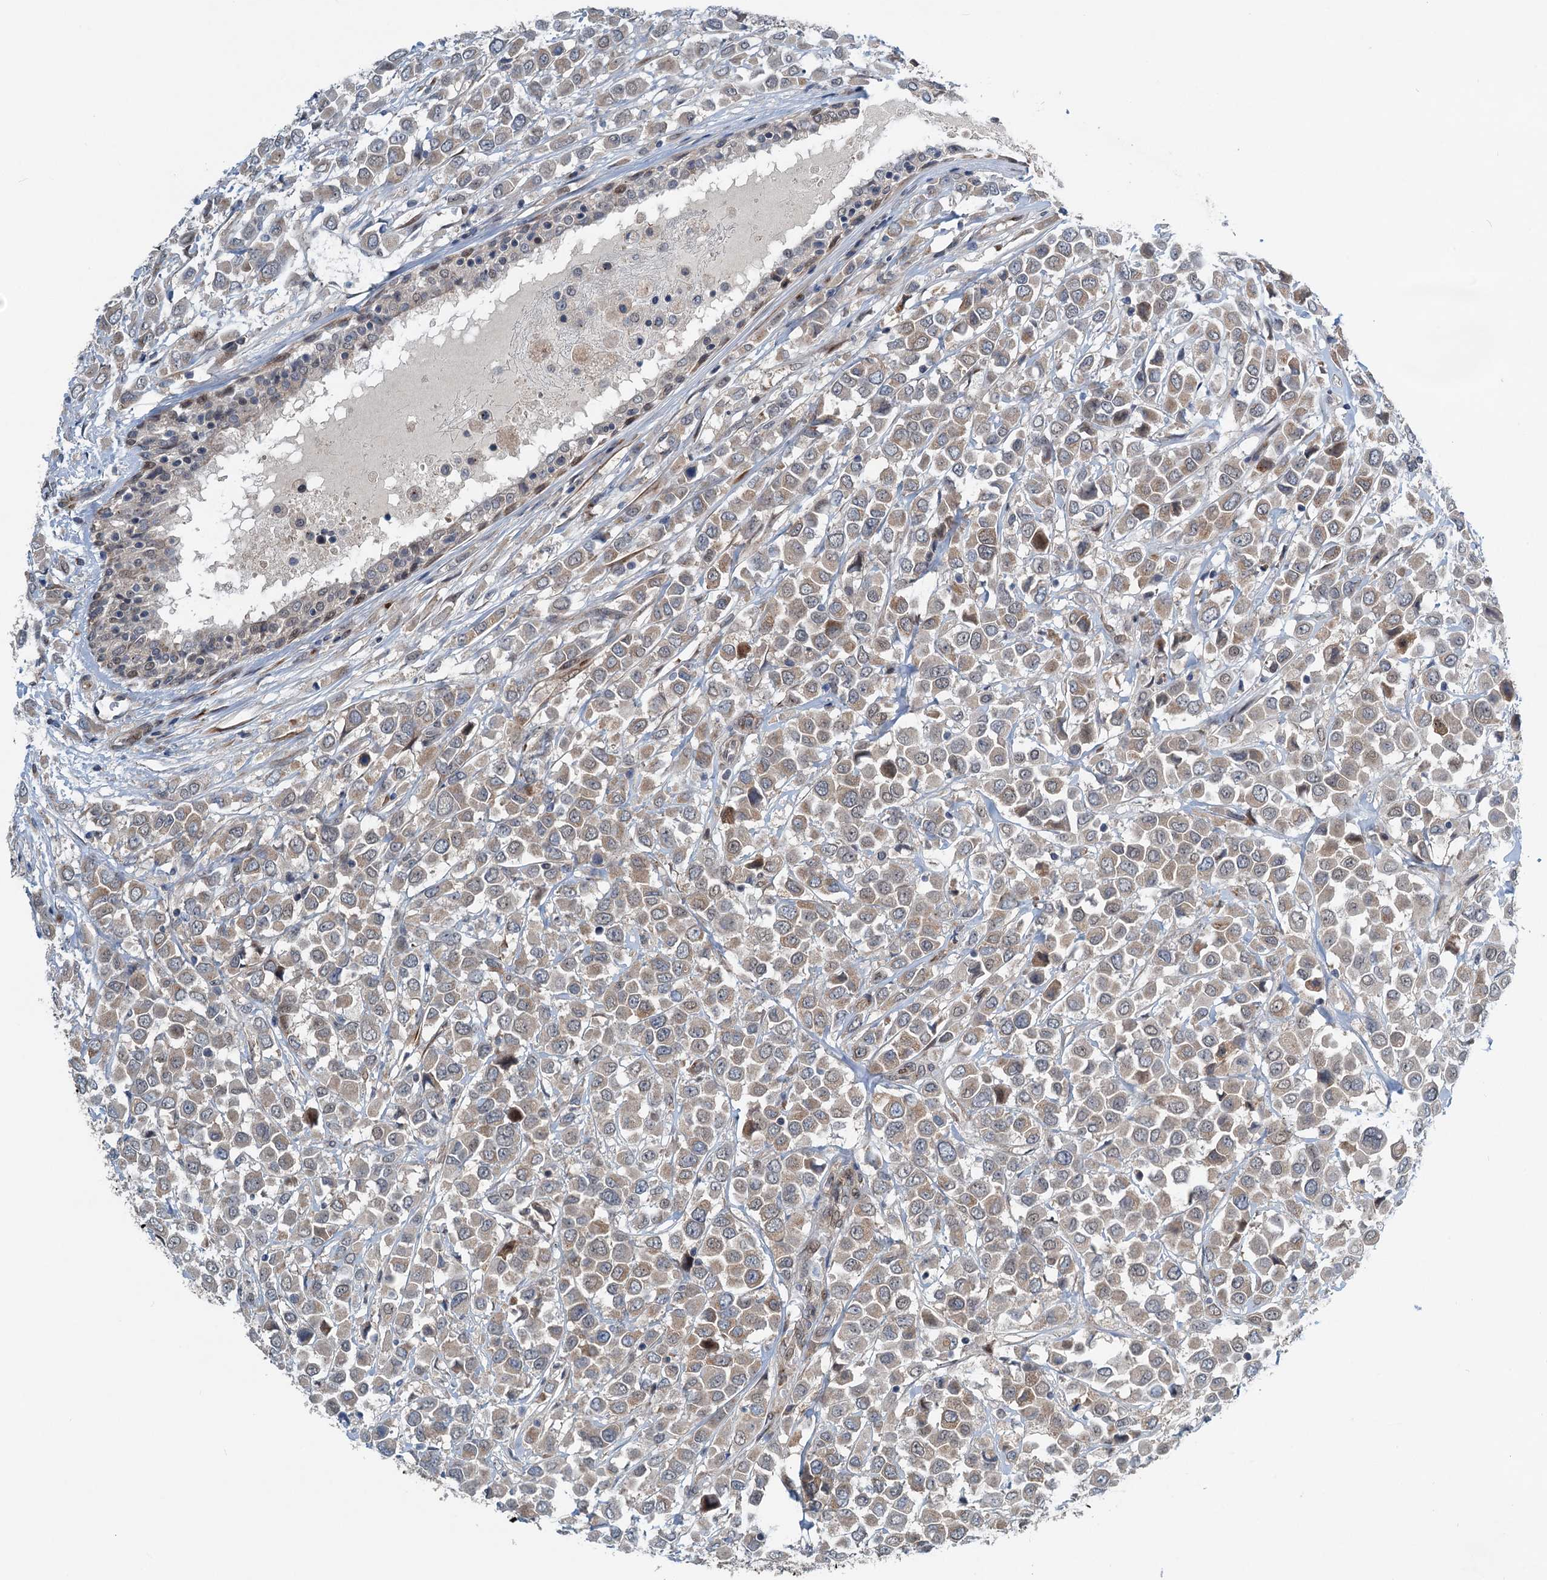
{"staining": {"intensity": "weak", "quantity": "25%-75%", "location": "cytoplasmic/membranous"}, "tissue": "breast cancer", "cell_type": "Tumor cells", "image_type": "cancer", "snomed": [{"axis": "morphology", "description": "Duct carcinoma"}, {"axis": "topography", "description": "Breast"}], "caption": "This histopathology image demonstrates invasive ductal carcinoma (breast) stained with IHC to label a protein in brown. The cytoplasmic/membranous of tumor cells show weak positivity for the protein. Nuclei are counter-stained blue.", "gene": "DYNC2I2", "patient": {"sex": "female", "age": 61}}